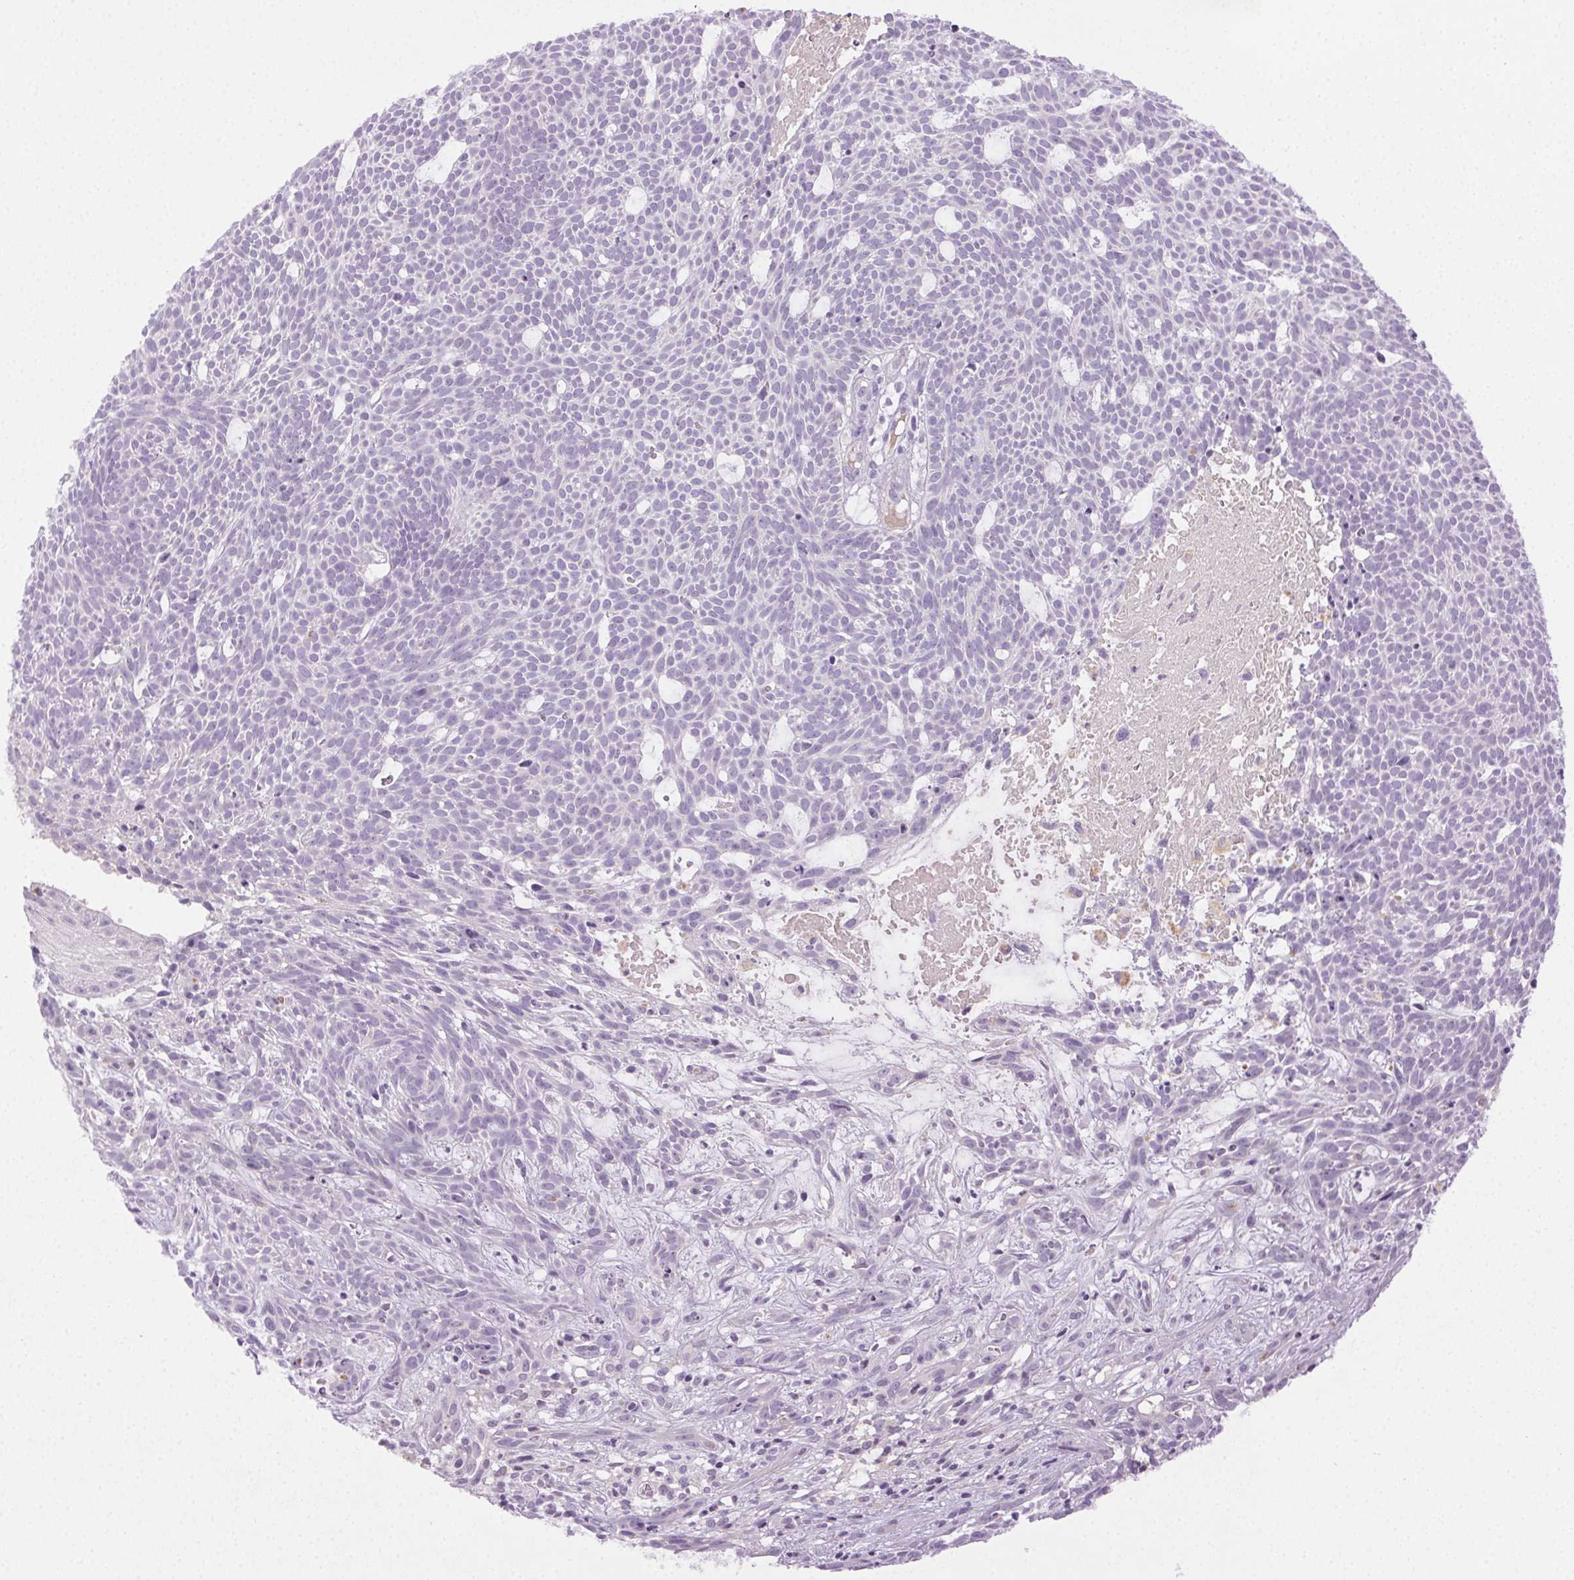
{"staining": {"intensity": "negative", "quantity": "none", "location": "none"}, "tissue": "skin cancer", "cell_type": "Tumor cells", "image_type": "cancer", "snomed": [{"axis": "morphology", "description": "Basal cell carcinoma"}, {"axis": "topography", "description": "Skin"}], "caption": "Tumor cells are negative for brown protein staining in skin basal cell carcinoma.", "gene": "BPIFB2", "patient": {"sex": "male", "age": 59}}